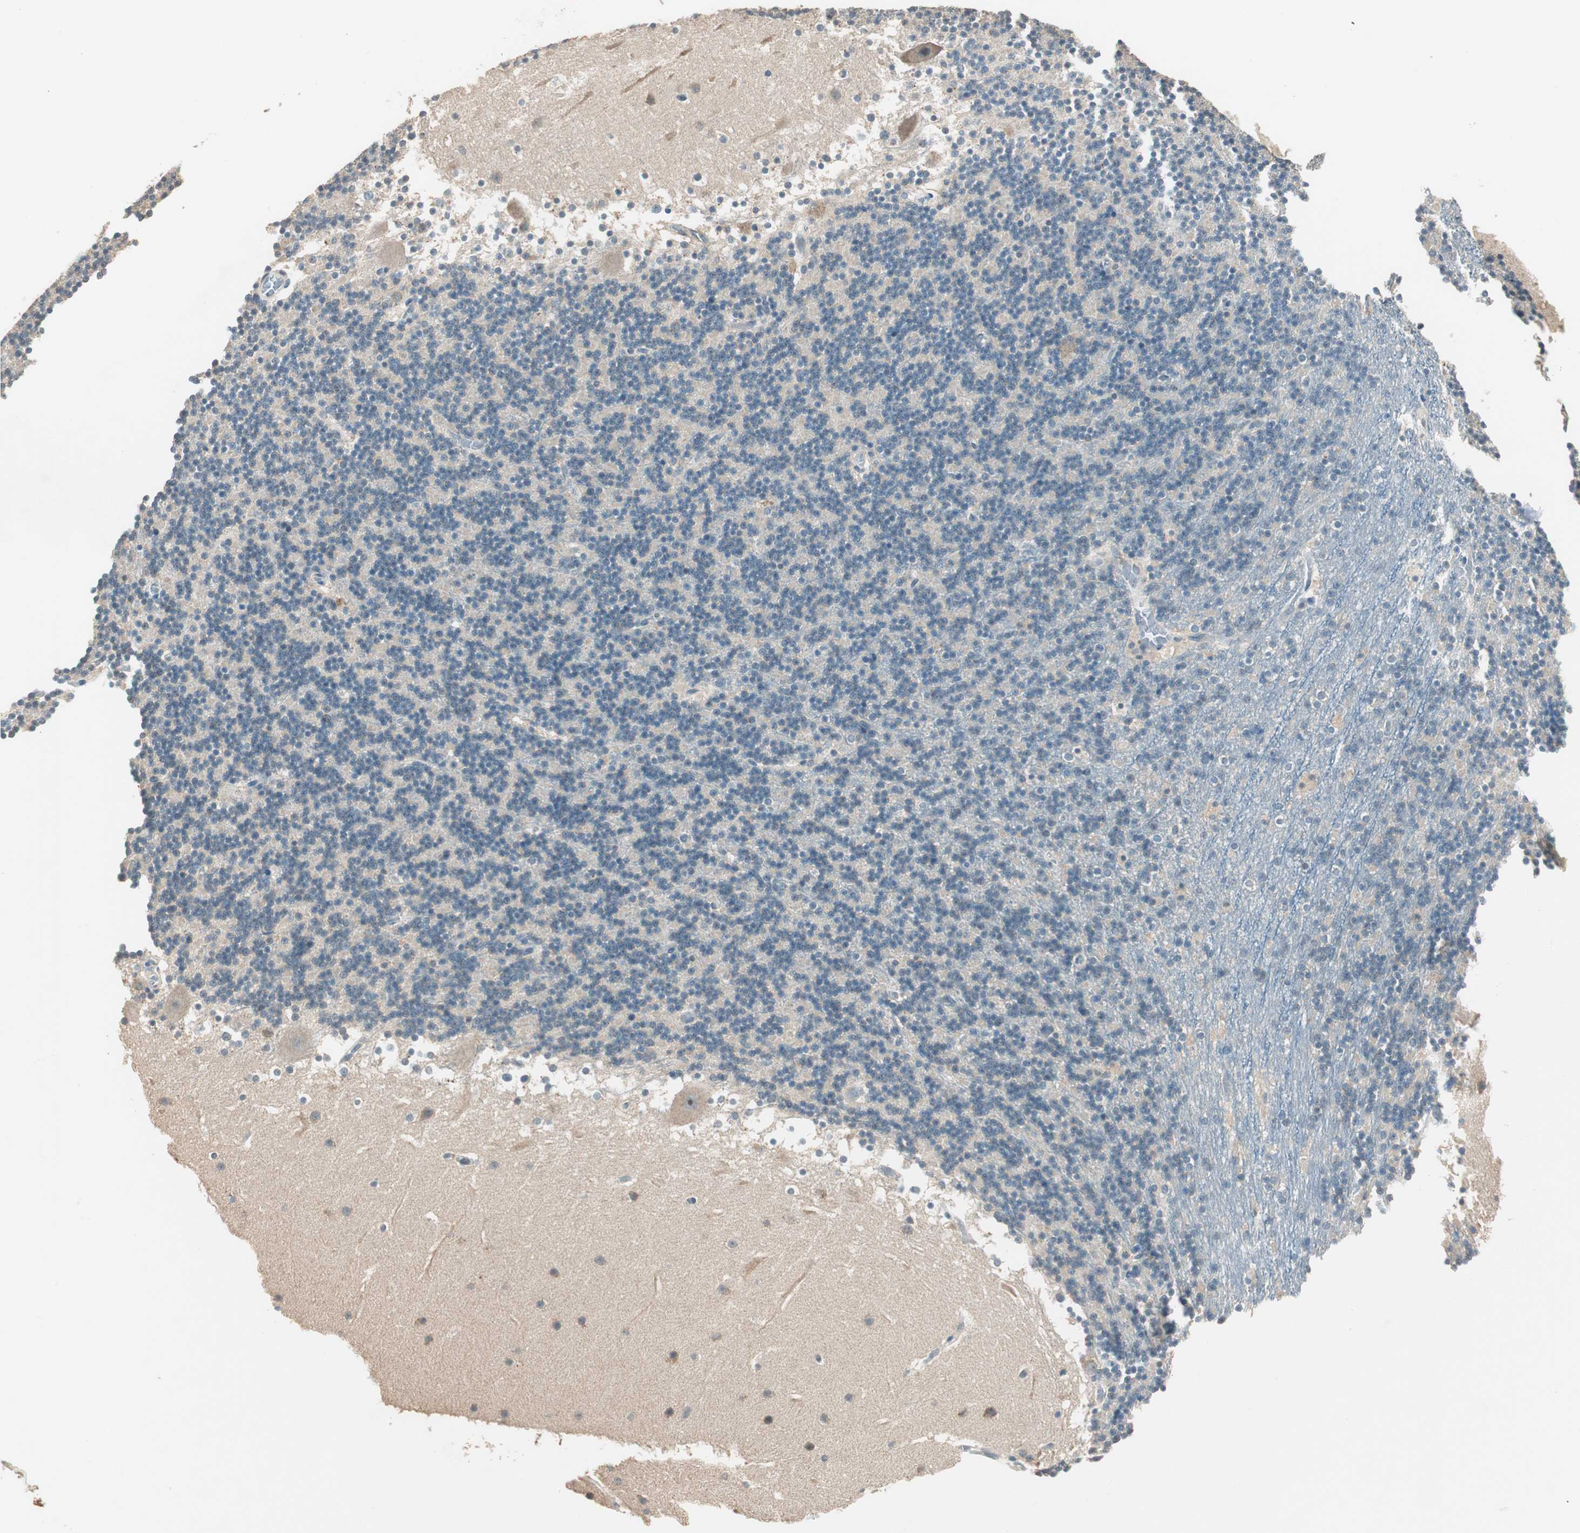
{"staining": {"intensity": "negative", "quantity": "none", "location": "none"}, "tissue": "cerebellum", "cell_type": "Cells in granular layer", "image_type": "normal", "snomed": [{"axis": "morphology", "description": "Normal tissue, NOS"}, {"axis": "topography", "description": "Cerebellum"}], "caption": "This image is of normal cerebellum stained with immunohistochemistry to label a protein in brown with the nuclei are counter-stained blue. There is no staining in cells in granular layer.", "gene": "TRIM21", "patient": {"sex": "male", "age": 45}}